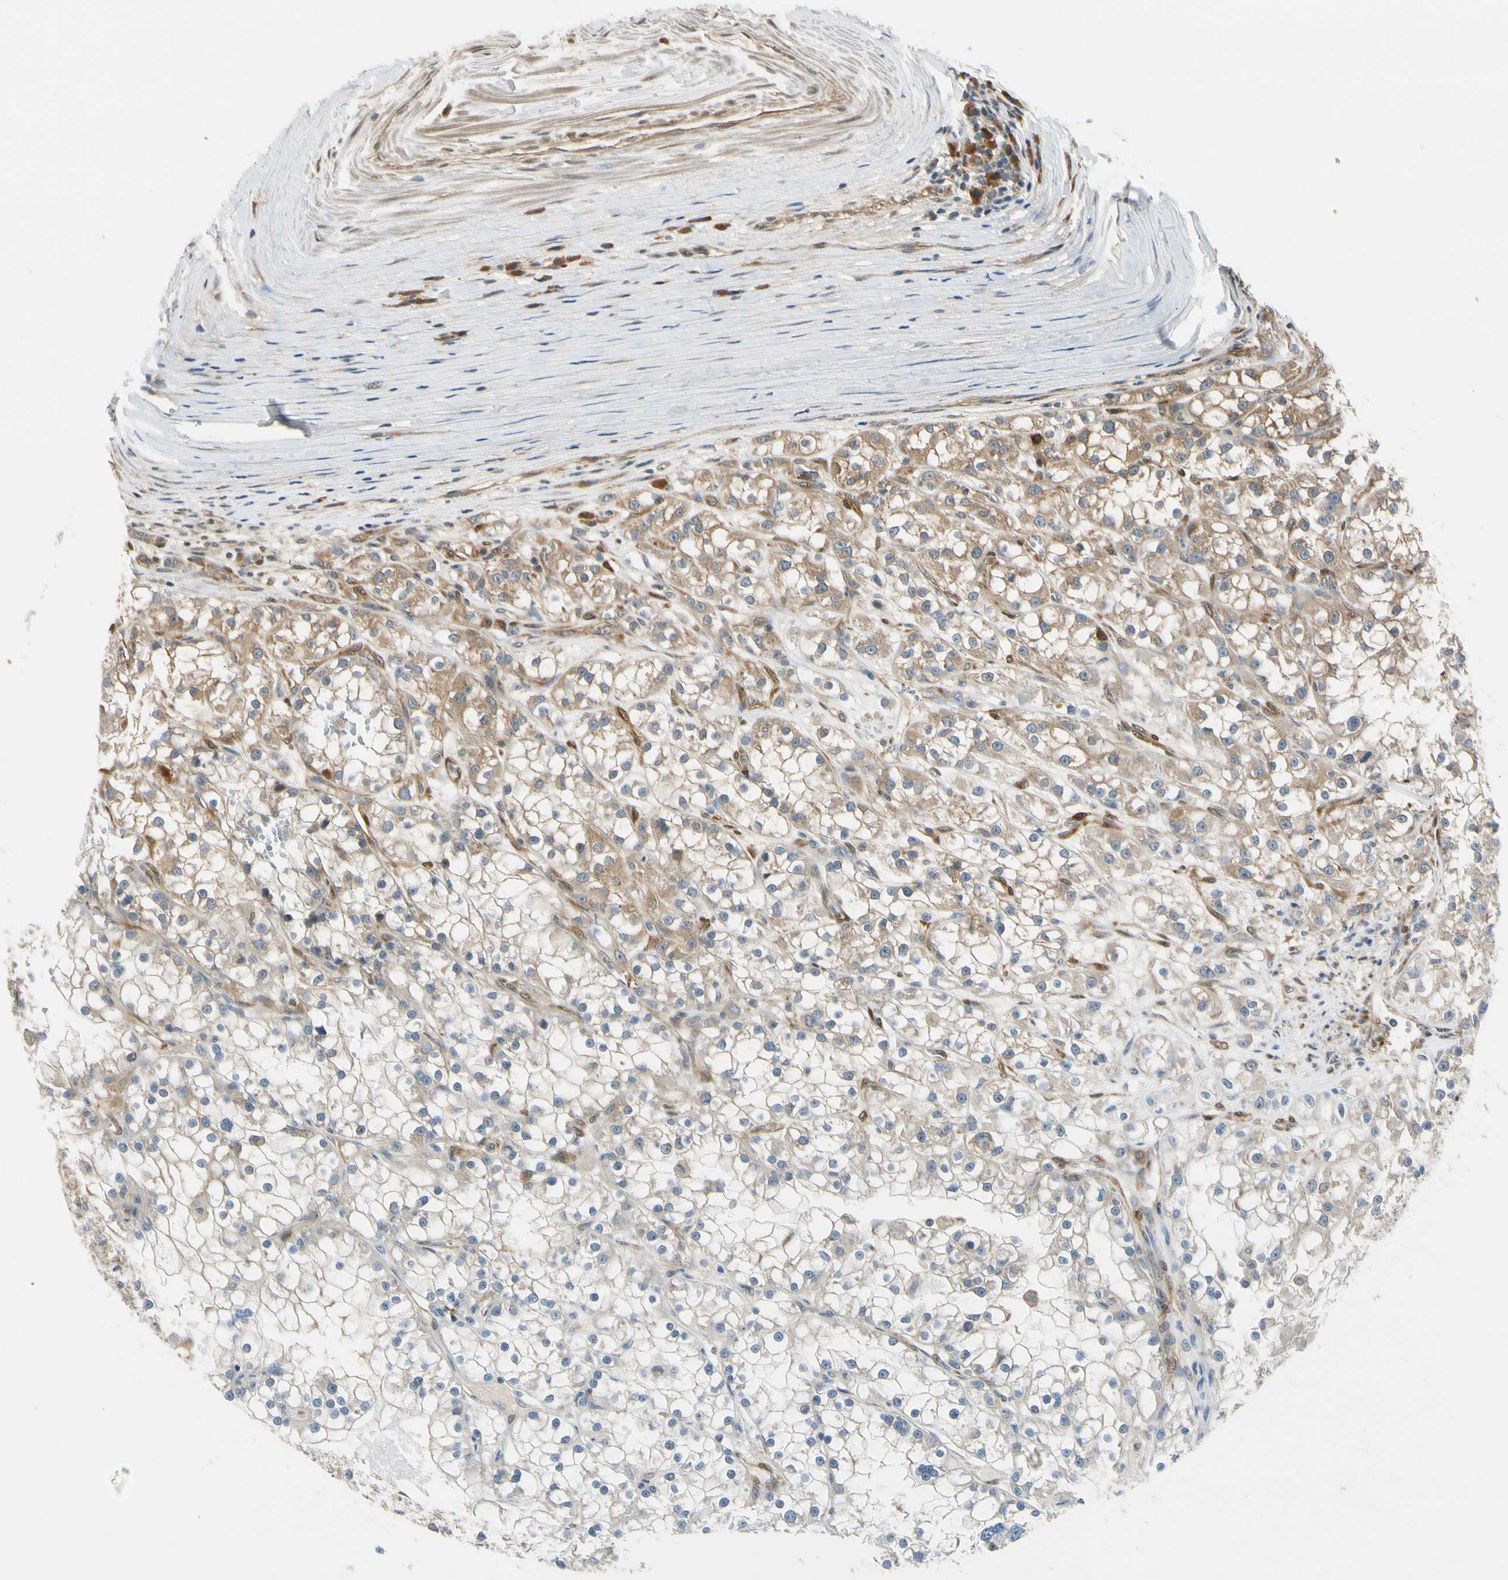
{"staining": {"intensity": "moderate", "quantity": "25%-75%", "location": "cytoplasmic/membranous"}, "tissue": "renal cancer", "cell_type": "Tumor cells", "image_type": "cancer", "snomed": [{"axis": "morphology", "description": "Adenocarcinoma, NOS"}, {"axis": "topography", "description": "Kidney"}], "caption": "There is medium levels of moderate cytoplasmic/membranous staining in tumor cells of renal cancer, as demonstrated by immunohistochemical staining (brown color).", "gene": "RASGRF1", "patient": {"sex": "female", "age": 52}}